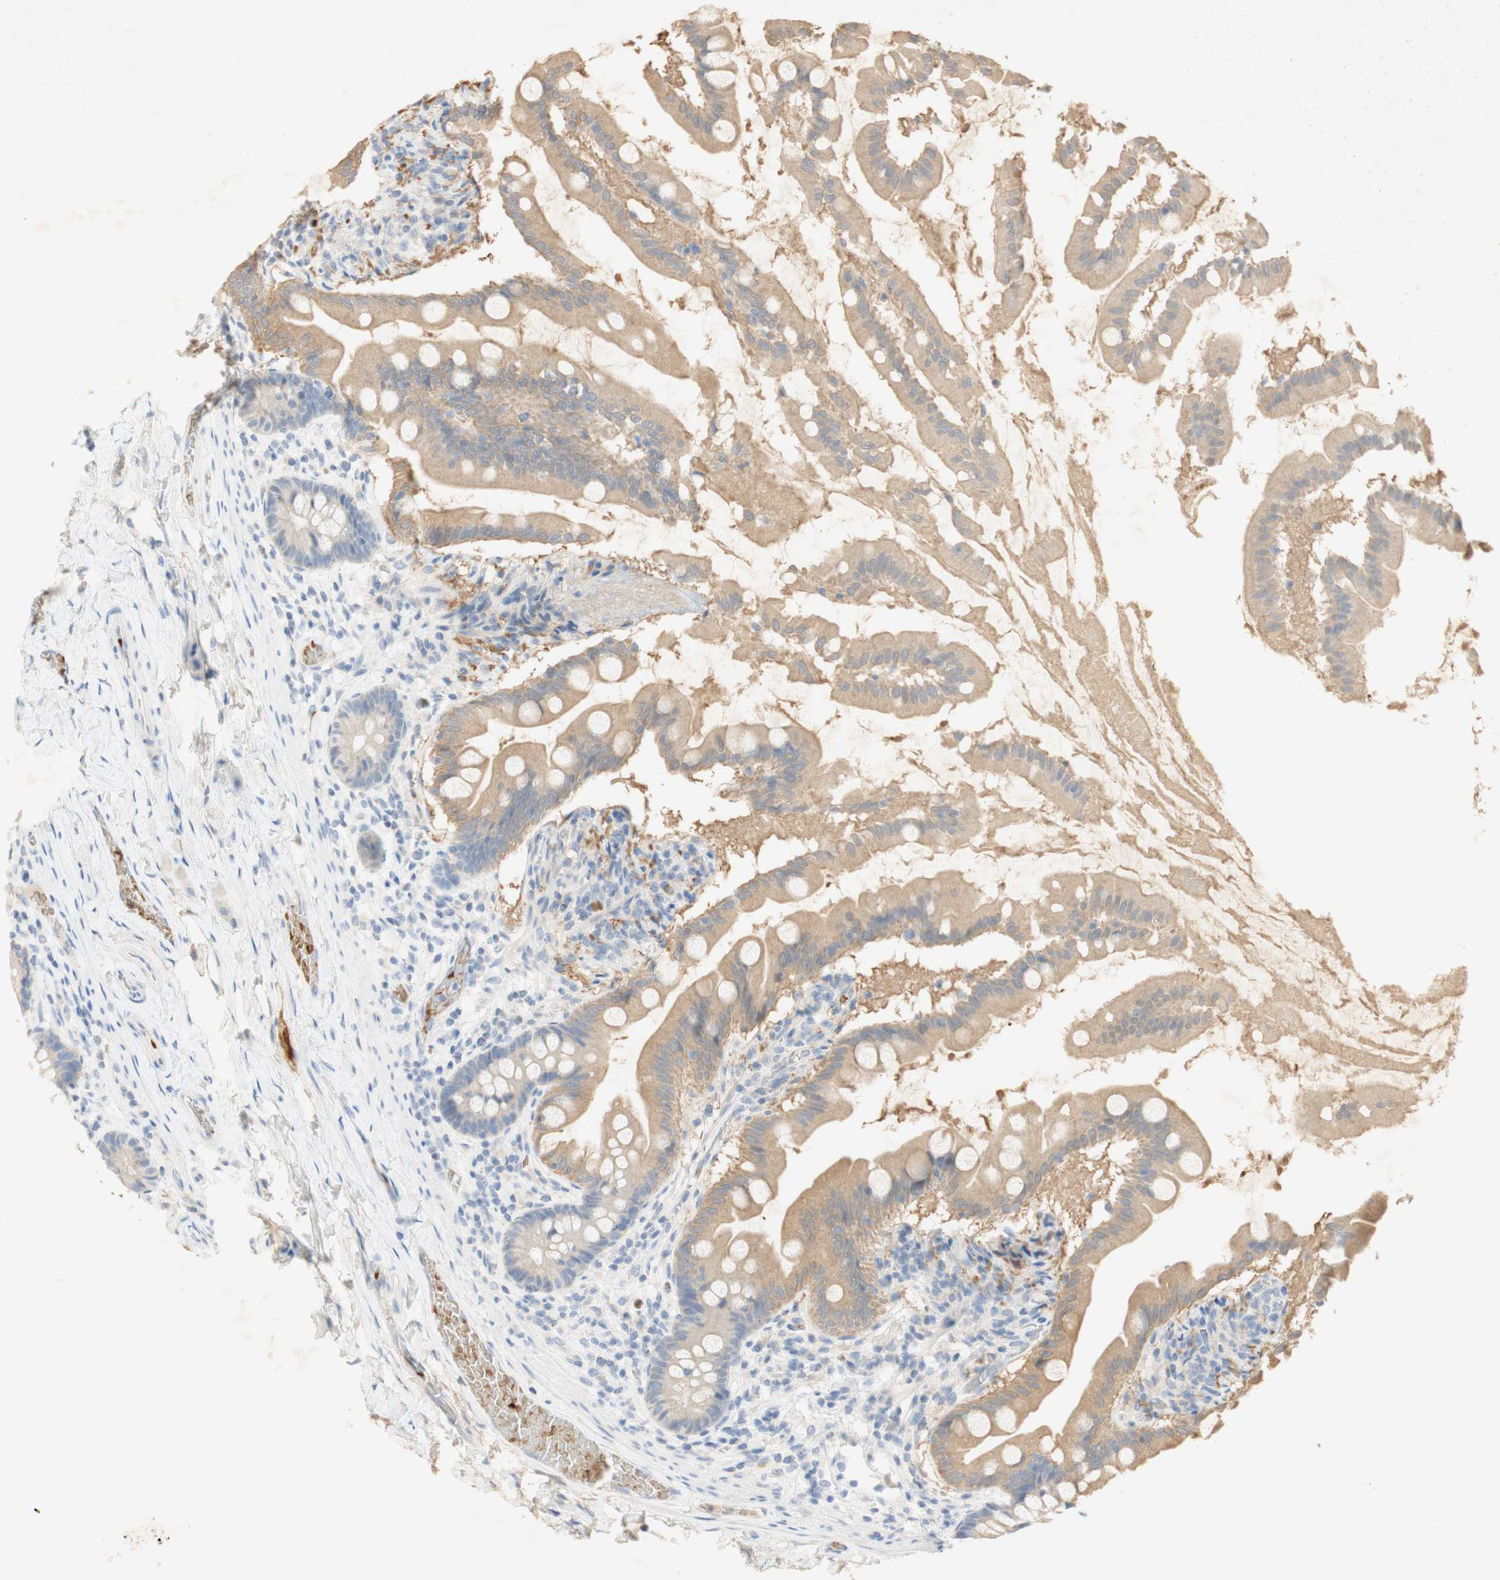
{"staining": {"intensity": "weak", "quantity": ">75%", "location": "cytoplasmic/membranous"}, "tissue": "small intestine", "cell_type": "Glandular cells", "image_type": "normal", "snomed": [{"axis": "morphology", "description": "Normal tissue, NOS"}, {"axis": "topography", "description": "Small intestine"}], "caption": "Immunohistochemistry (IHC) image of benign human small intestine stained for a protein (brown), which reveals low levels of weak cytoplasmic/membranous expression in approximately >75% of glandular cells.", "gene": "EPO", "patient": {"sex": "female", "age": 56}}